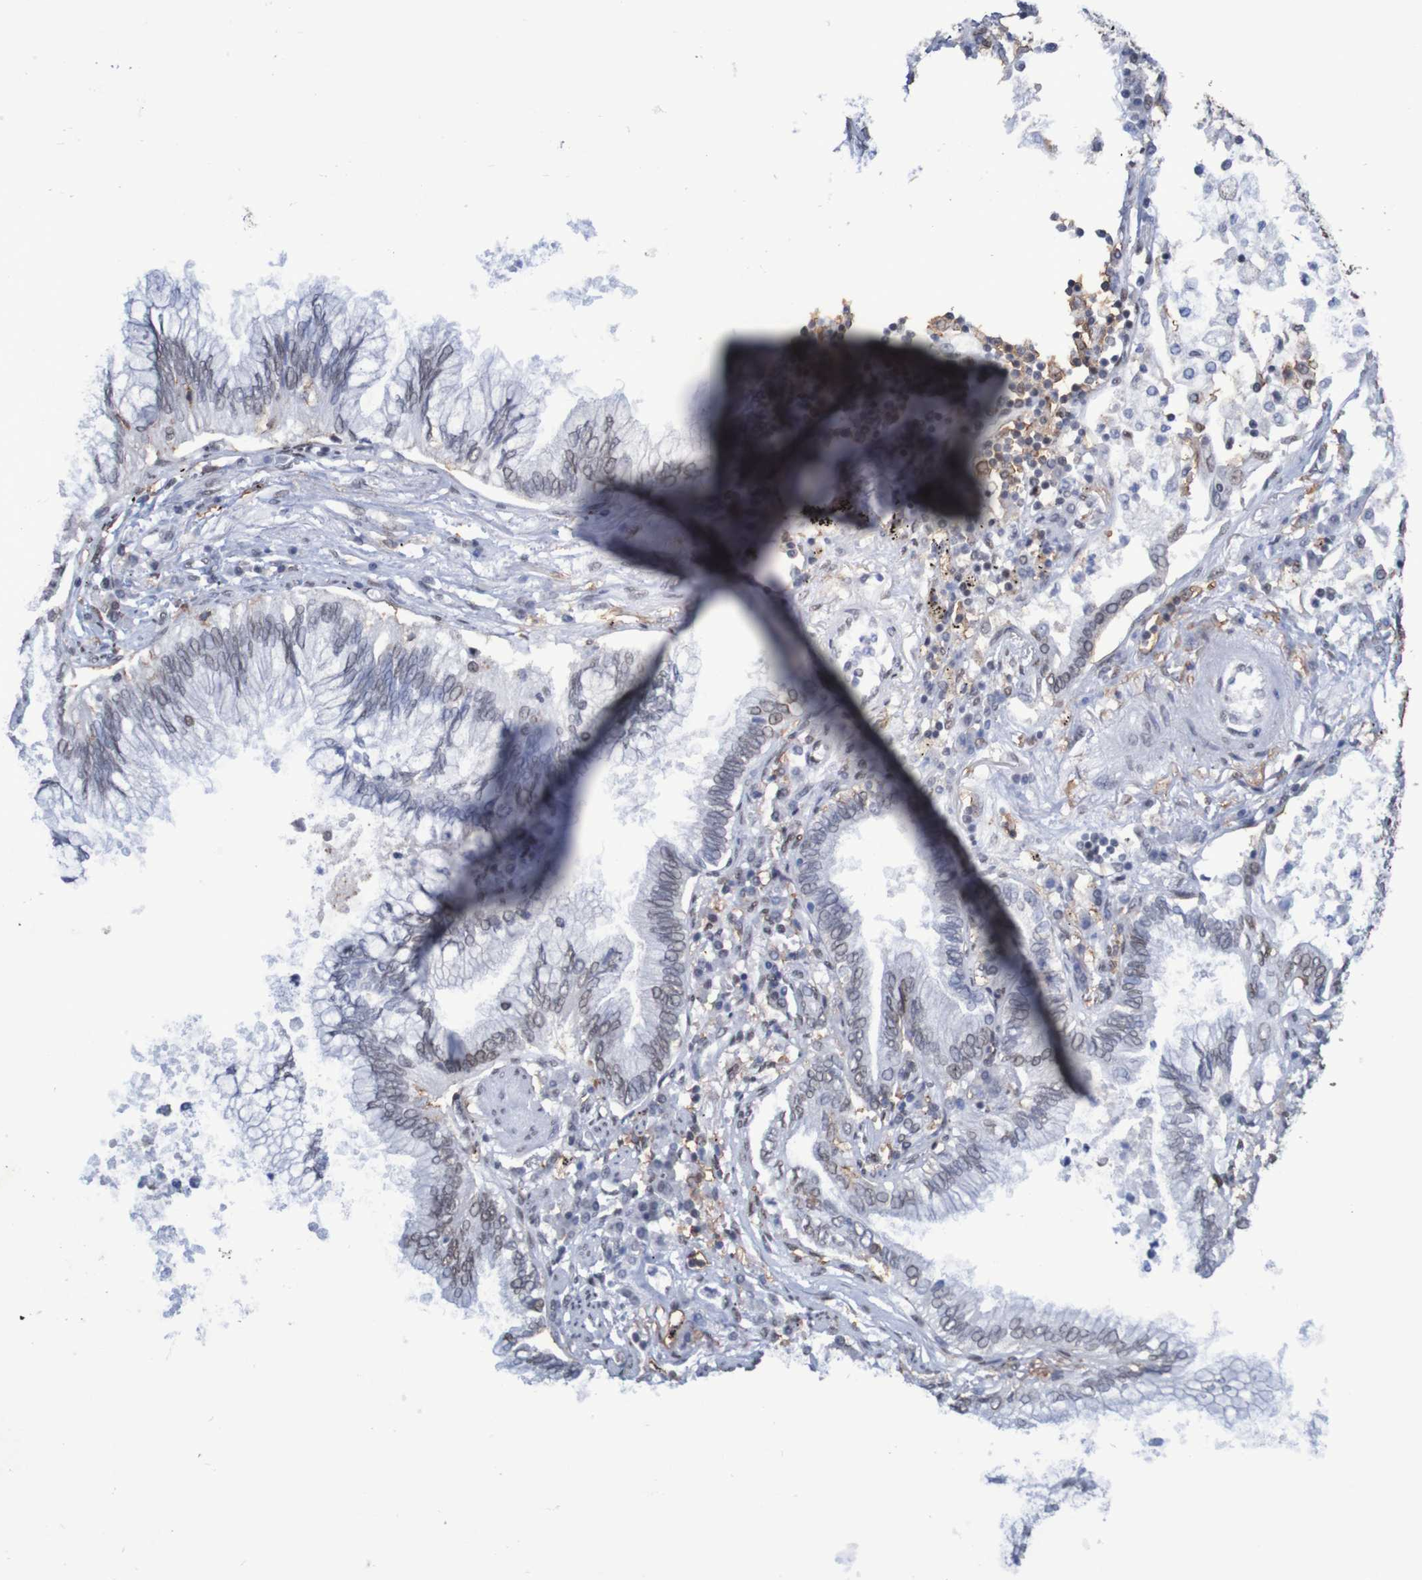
{"staining": {"intensity": "weak", "quantity": "25%-75%", "location": "nuclear"}, "tissue": "lung cancer", "cell_type": "Tumor cells", "image_type": "cancer", "snomed": [{"axis": "morphology", "description": "Normal tissue, NOS"}, {"axis": "morphology", "description": "Adenocarcinoma, NOS"}, {"axis": "topography", "description": "Bronchus"}, {"axis": "topography", "description": "Lung"}], "caption": "There is low levels of weak nuclear expression in tumor cells of adenocarcinoma (lung), as demonstrated by immunohistochemical staining (brown color).", "gene": "MRTFB", "patient": {"sex": "female", "age": 70}}